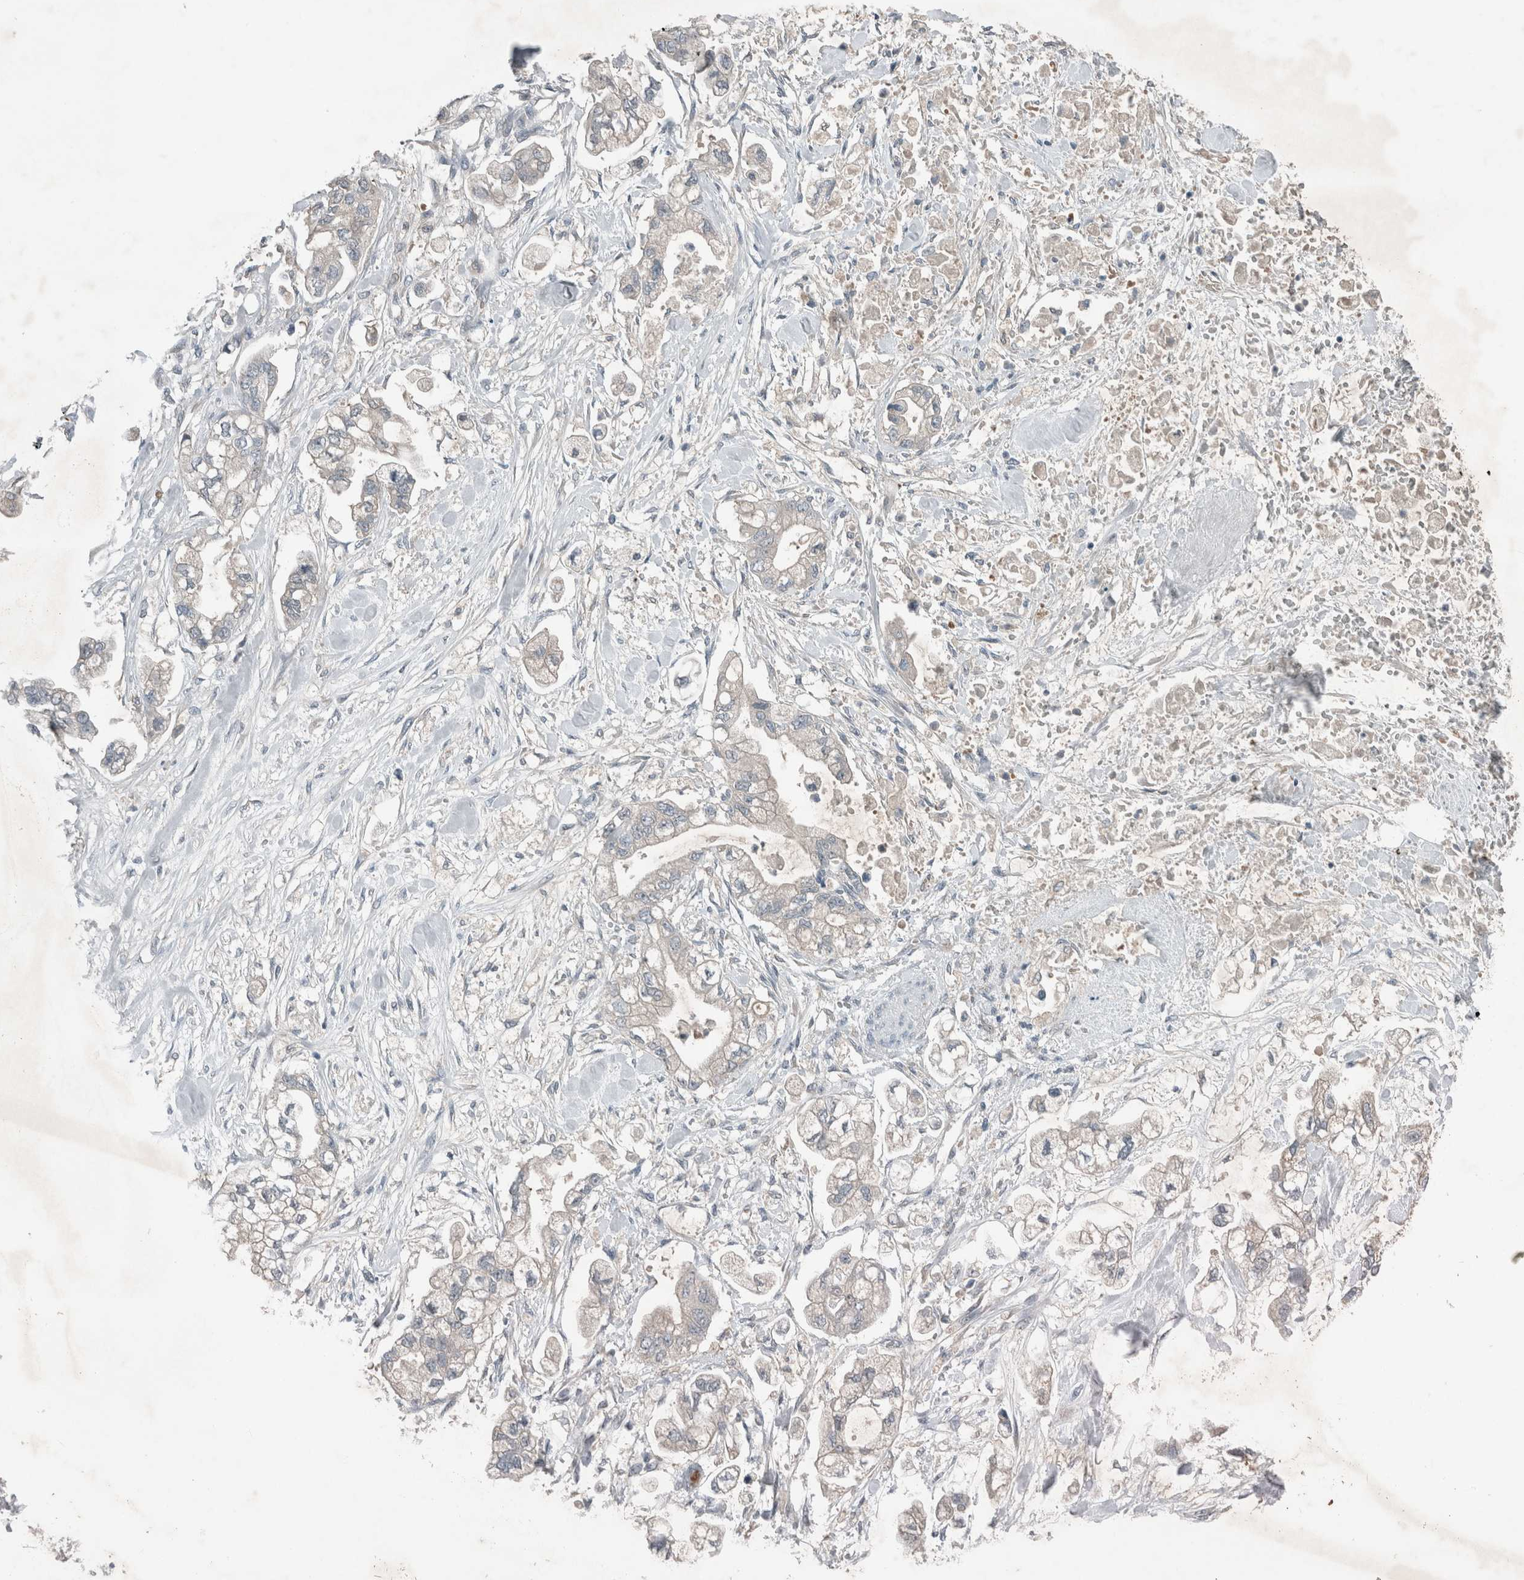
{"staining": {"intensity": "negative", "quantity": "none", "location": "none"}, "tissue": "stomach cancer", "cell_type": "Tumor cells", "image_type": "cancer", "snomed": [{"axis": "morphology", "description": "Normal tissue, NOS"}, {"axis": "morphology", "description": "Adenocarcinoma, NOS"}, {"axis": "topography", "description": "Stomach"}], "caption": "Stomach adenocarcinoma stained for a protein using IHC demonstrates no positivity tumor cells.", "gene": "RALGDS", "patient": {"sex": "male", "age": 62}}